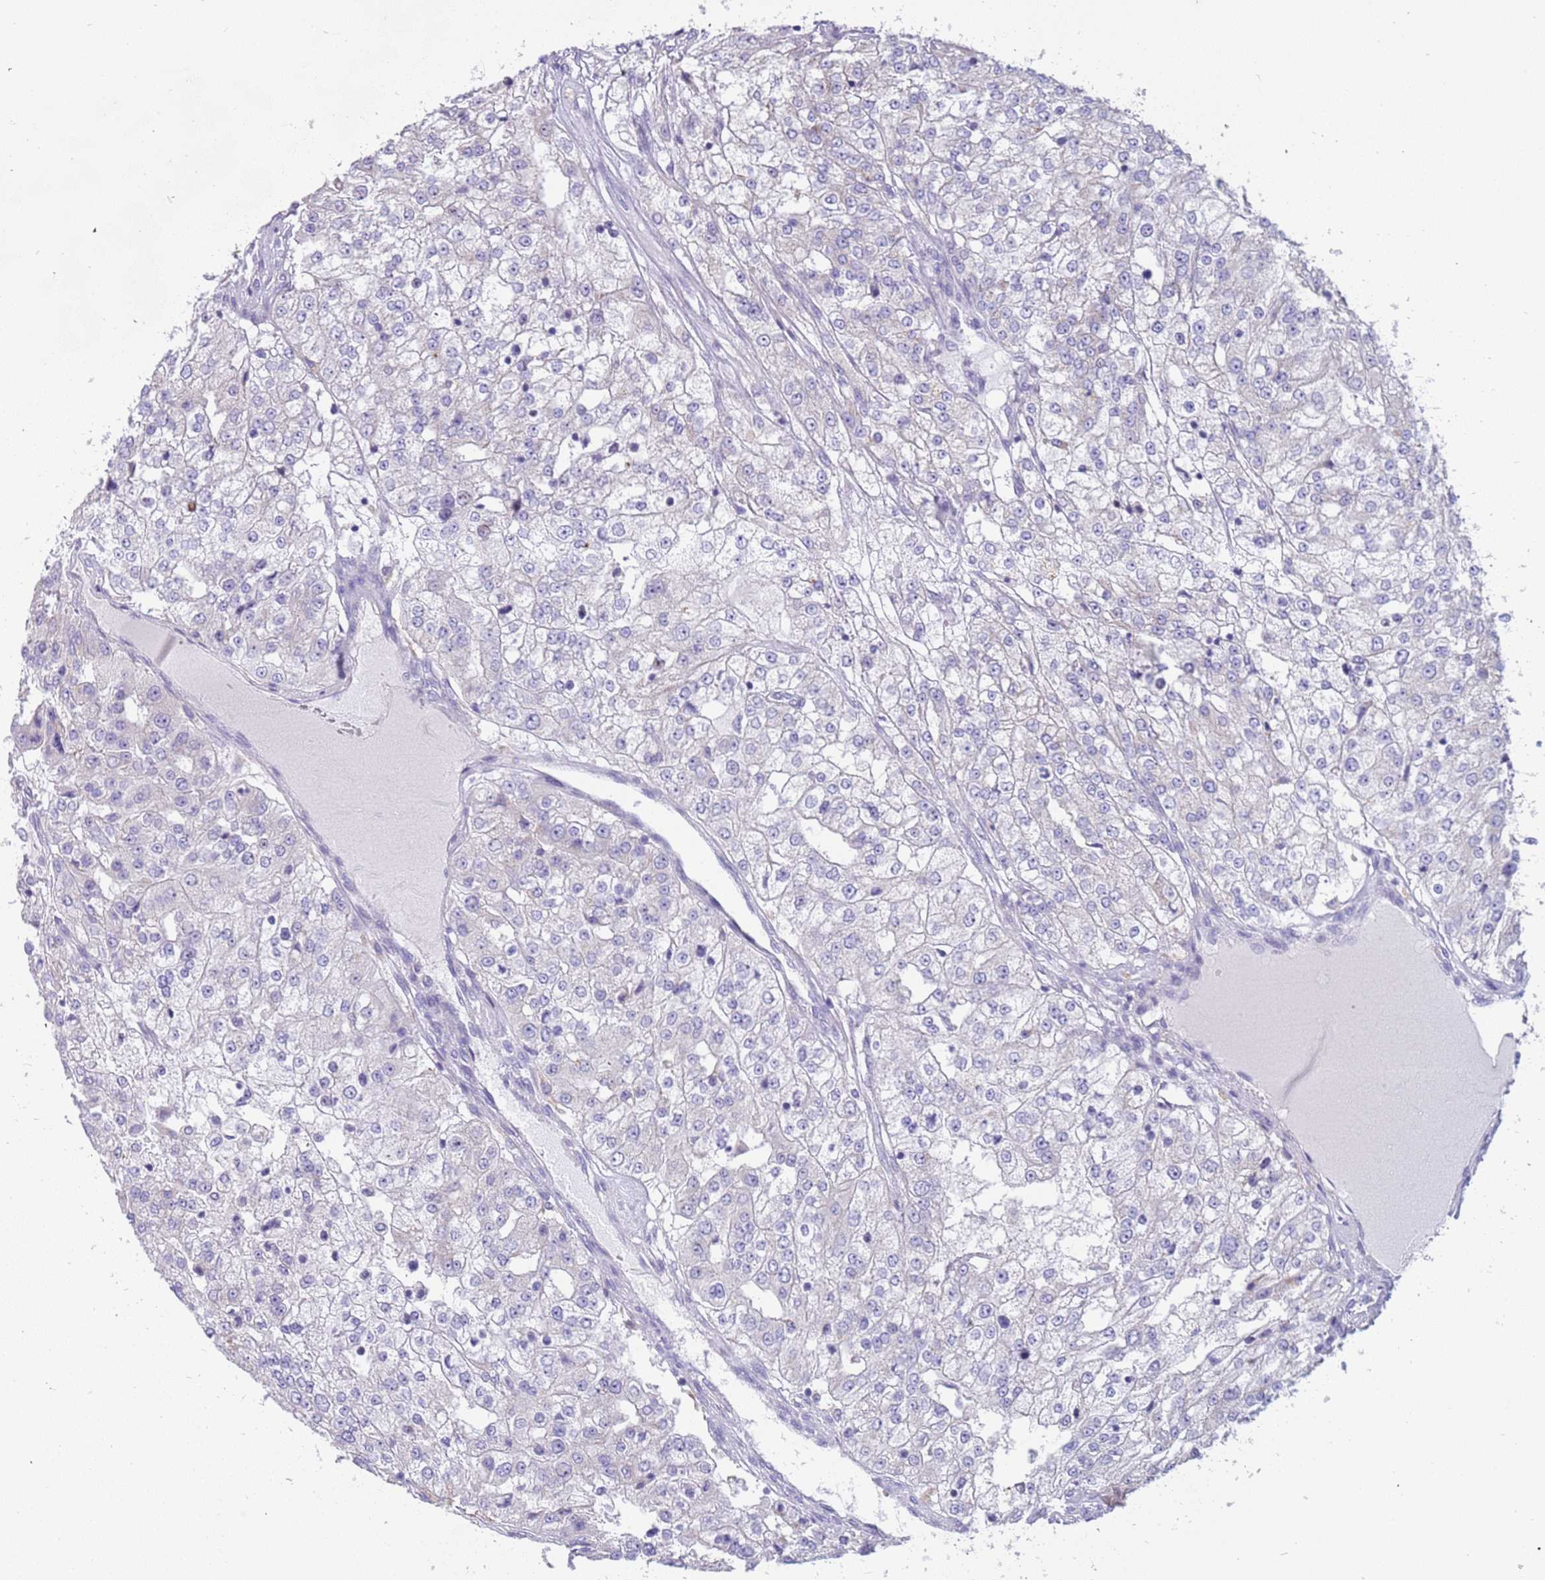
{"staining": {"intensity": "negative", "quantity": "none", "location": "none"}, "tissue": "renal cancer", "cell_type": "Tumor cells", "image_type": "cancer", "snomed": [{"axis": "morphology", "description": "Adenocarcinoma, NOS"}, {"axis": "topography", "description": "Kidney"}], "caption": "An immunohistochemistry image of renal adenocarcinoma is shown. There is no staining in tumor cells of renal adenocarcinoma. (Brightfield microscopy of DAB immunohistochemistry (IHC) at high magnification).", "gene": "RHCG", "patient": {"sex": "female", "age": 63}}